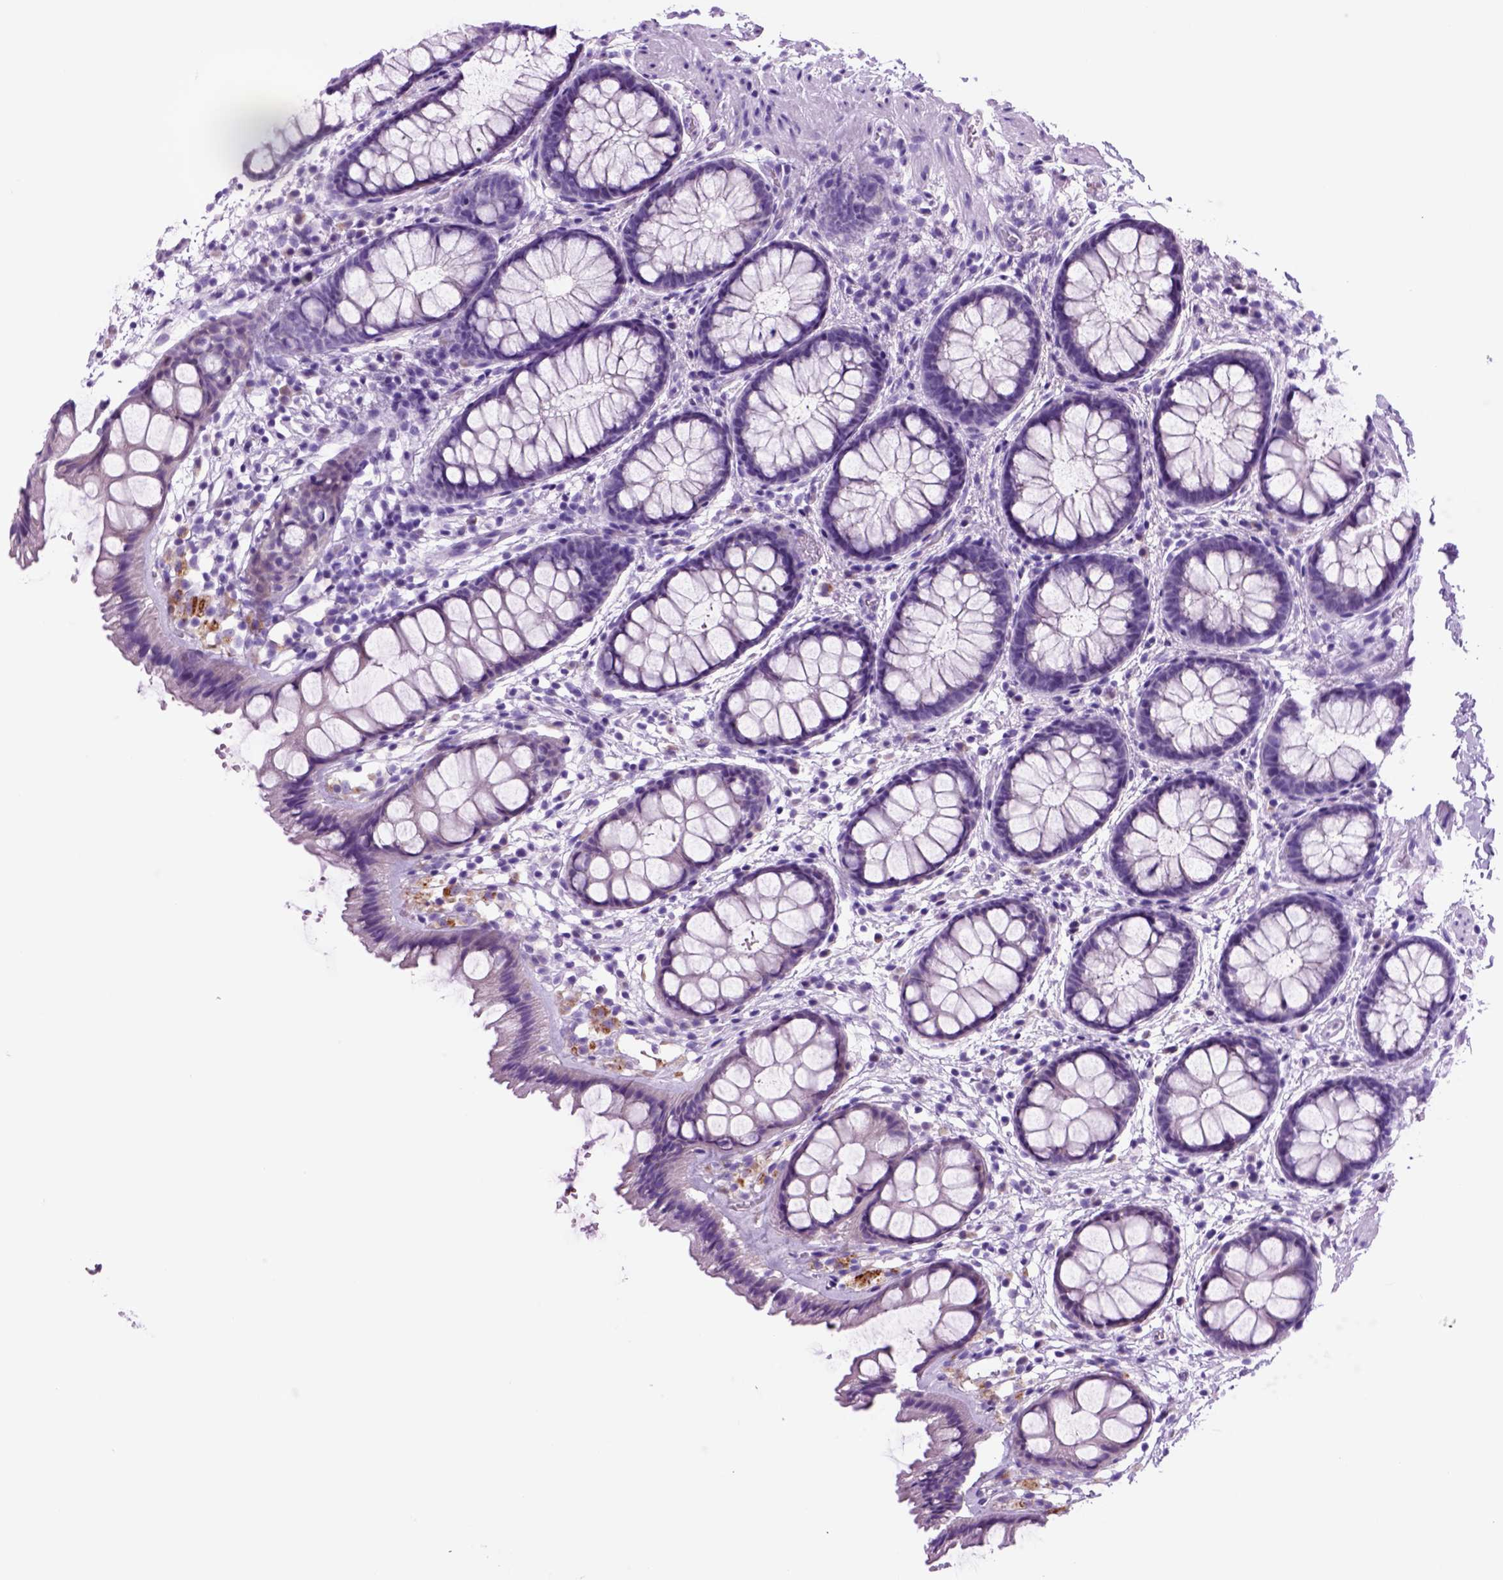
{"staining": {"intensity": "negative", "quantity": "none", "location": "none"}, "tissue": "rectum", "cell_type": "Glandular cells", "image_type": "normal", "snomed": [{"axis": "morphology", "description": "Normal tissue, NOS"}, {"axis": "topography", "description": "Rectum"}], "caption": "High power microscopy photomicrograph of an immunohistochemistry (IHC) image of benign rectum, revealing no significant positivity in glandular cells. (DAB (3,3'-diaminobenzidine) immunohistochemistry, high magnification).", "gene": "HHIPL2", "patient": {"sex": "female", "age": 62}}